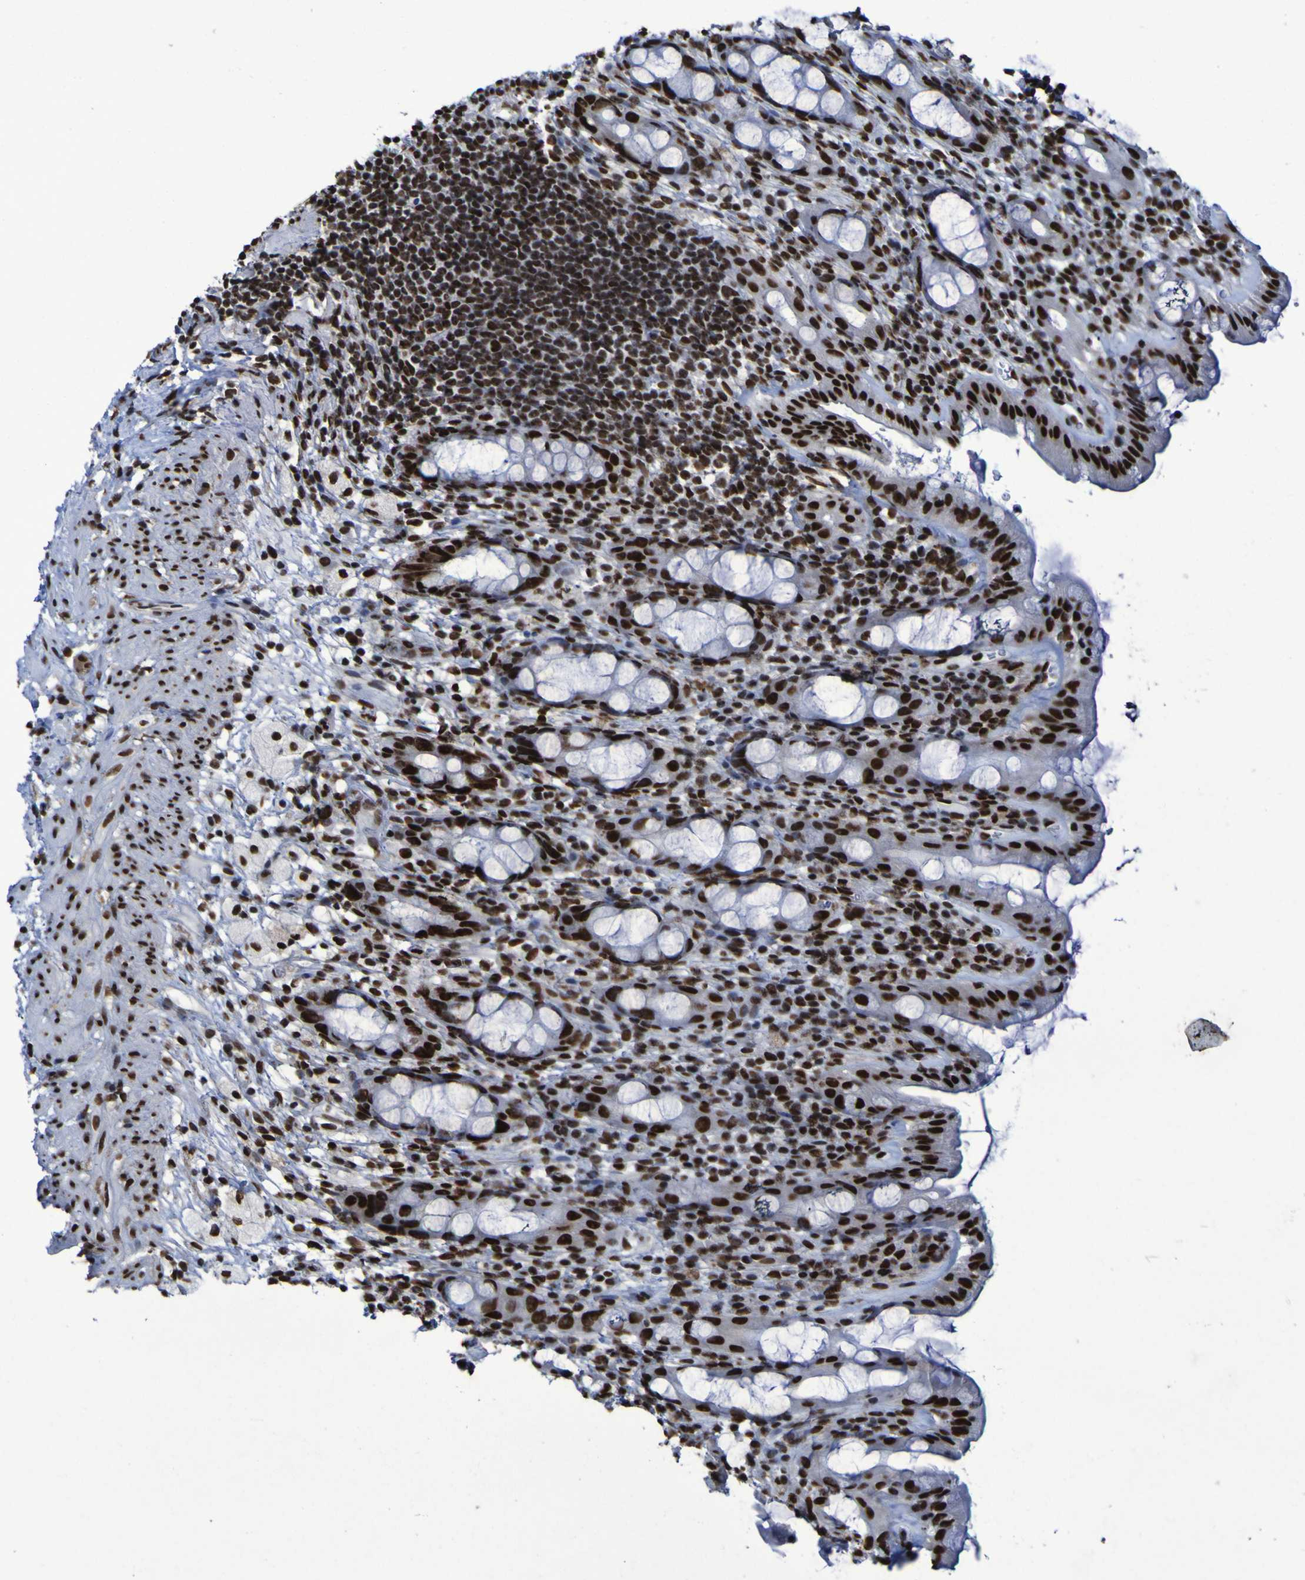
{"staining": {"intensity": "strong", "quantity": ">75%", "location": "nuclear"}, "tissue": "rectum", "cell_type": "Glandular cells", "image_type": "normal", "snomed": [{"axis": "morphology", "description": "Normal tissue, NOS"}, {"axis": "topography", "description": "Rectum"}], "caption": "IHC photomicrograph of unremarkable rectum: human rectum stained using IHC shows high levels of strong protein expression localized specifically in the nuclear of glandular cells, appearing as a nuclear brown color.", "gene": "HNRNPR", "patient": {"sex": "male", "age": 44}}